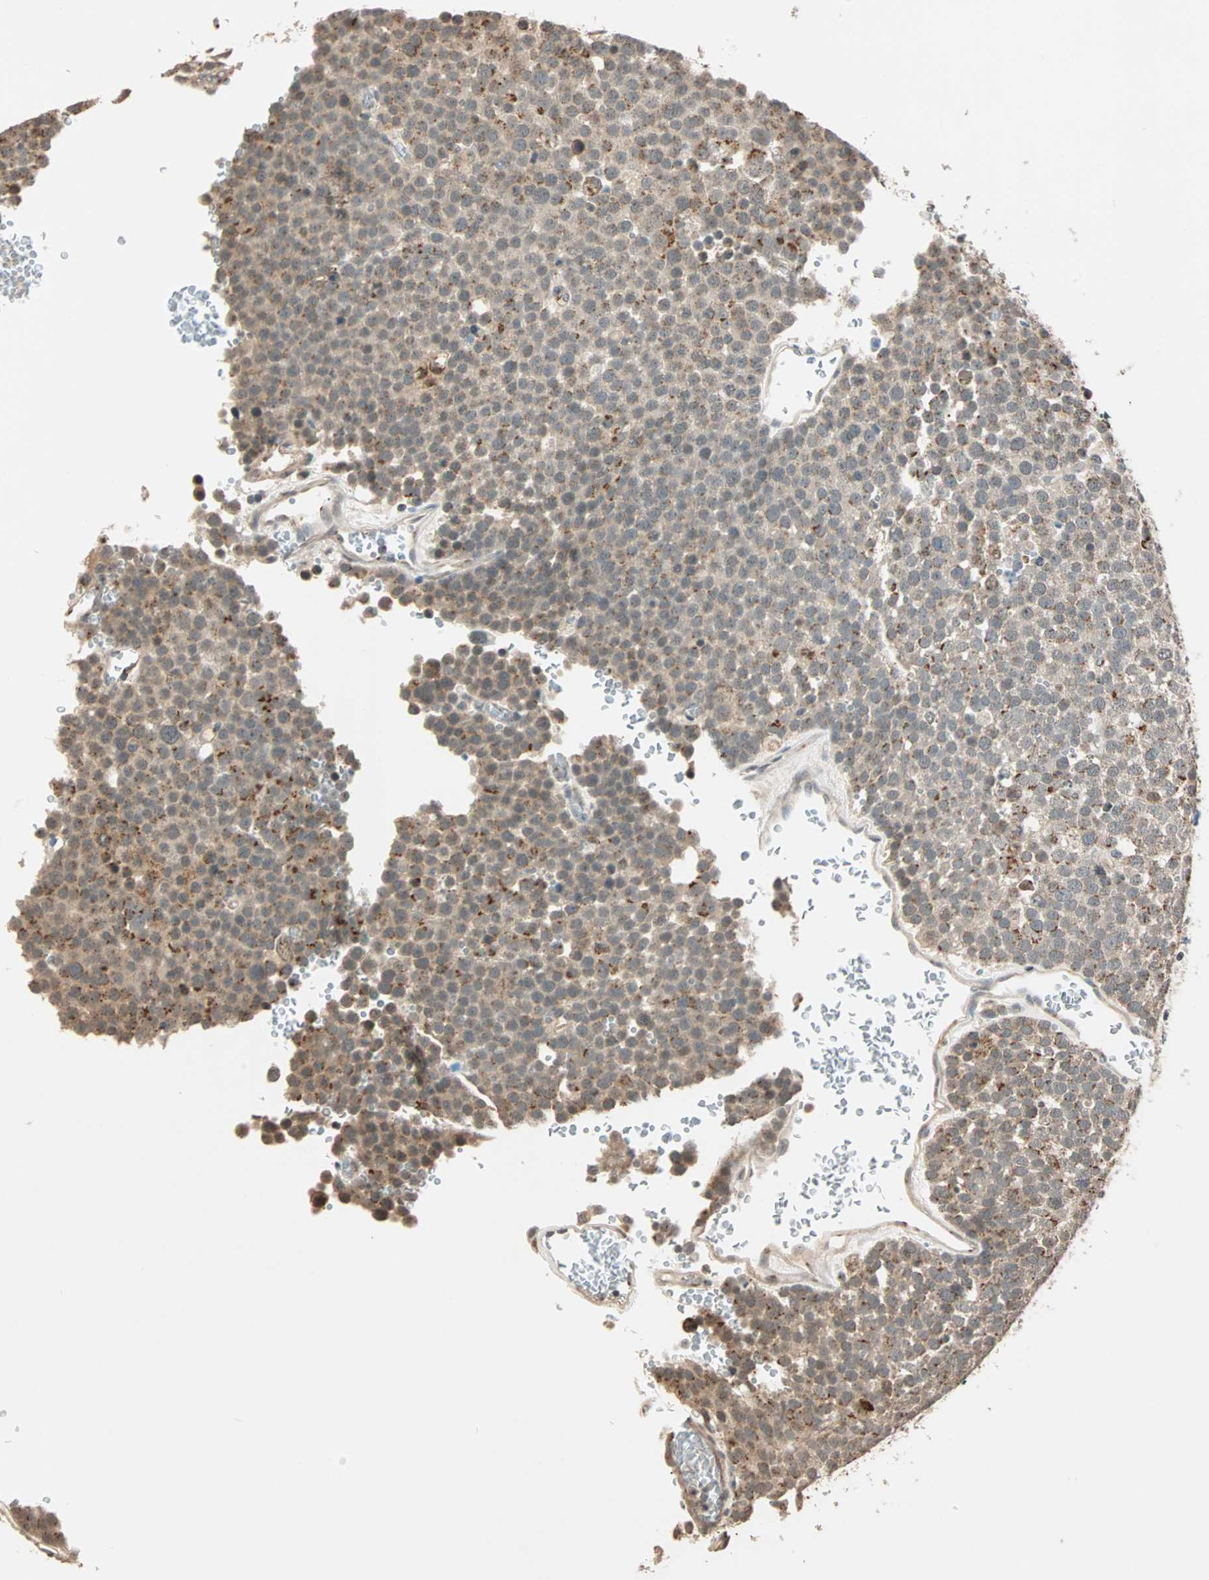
{"staining": {"intensity": "weak", "quantity": "25%-75%", "location": "cytoplasmic/membranous"}, "tissue": "testis cancer", "cell_type": "Tumor cells", "image_type": "cancer", "snomed": [{"axis": "morphology", "description": "Seminoma, NOS"}, {"axis": "topography", "description": "Testis"}], "caption": "An immunohistochemistry (IHC) micrograph of neoplastic tissue is shown. Protein staining in brown highlights weak cytoplasmic/membranous positivity in testis cancer (seminoma) within tumor cells.", "gene": "PRDM2", "patient": {"sex": "male", "age": 71}}